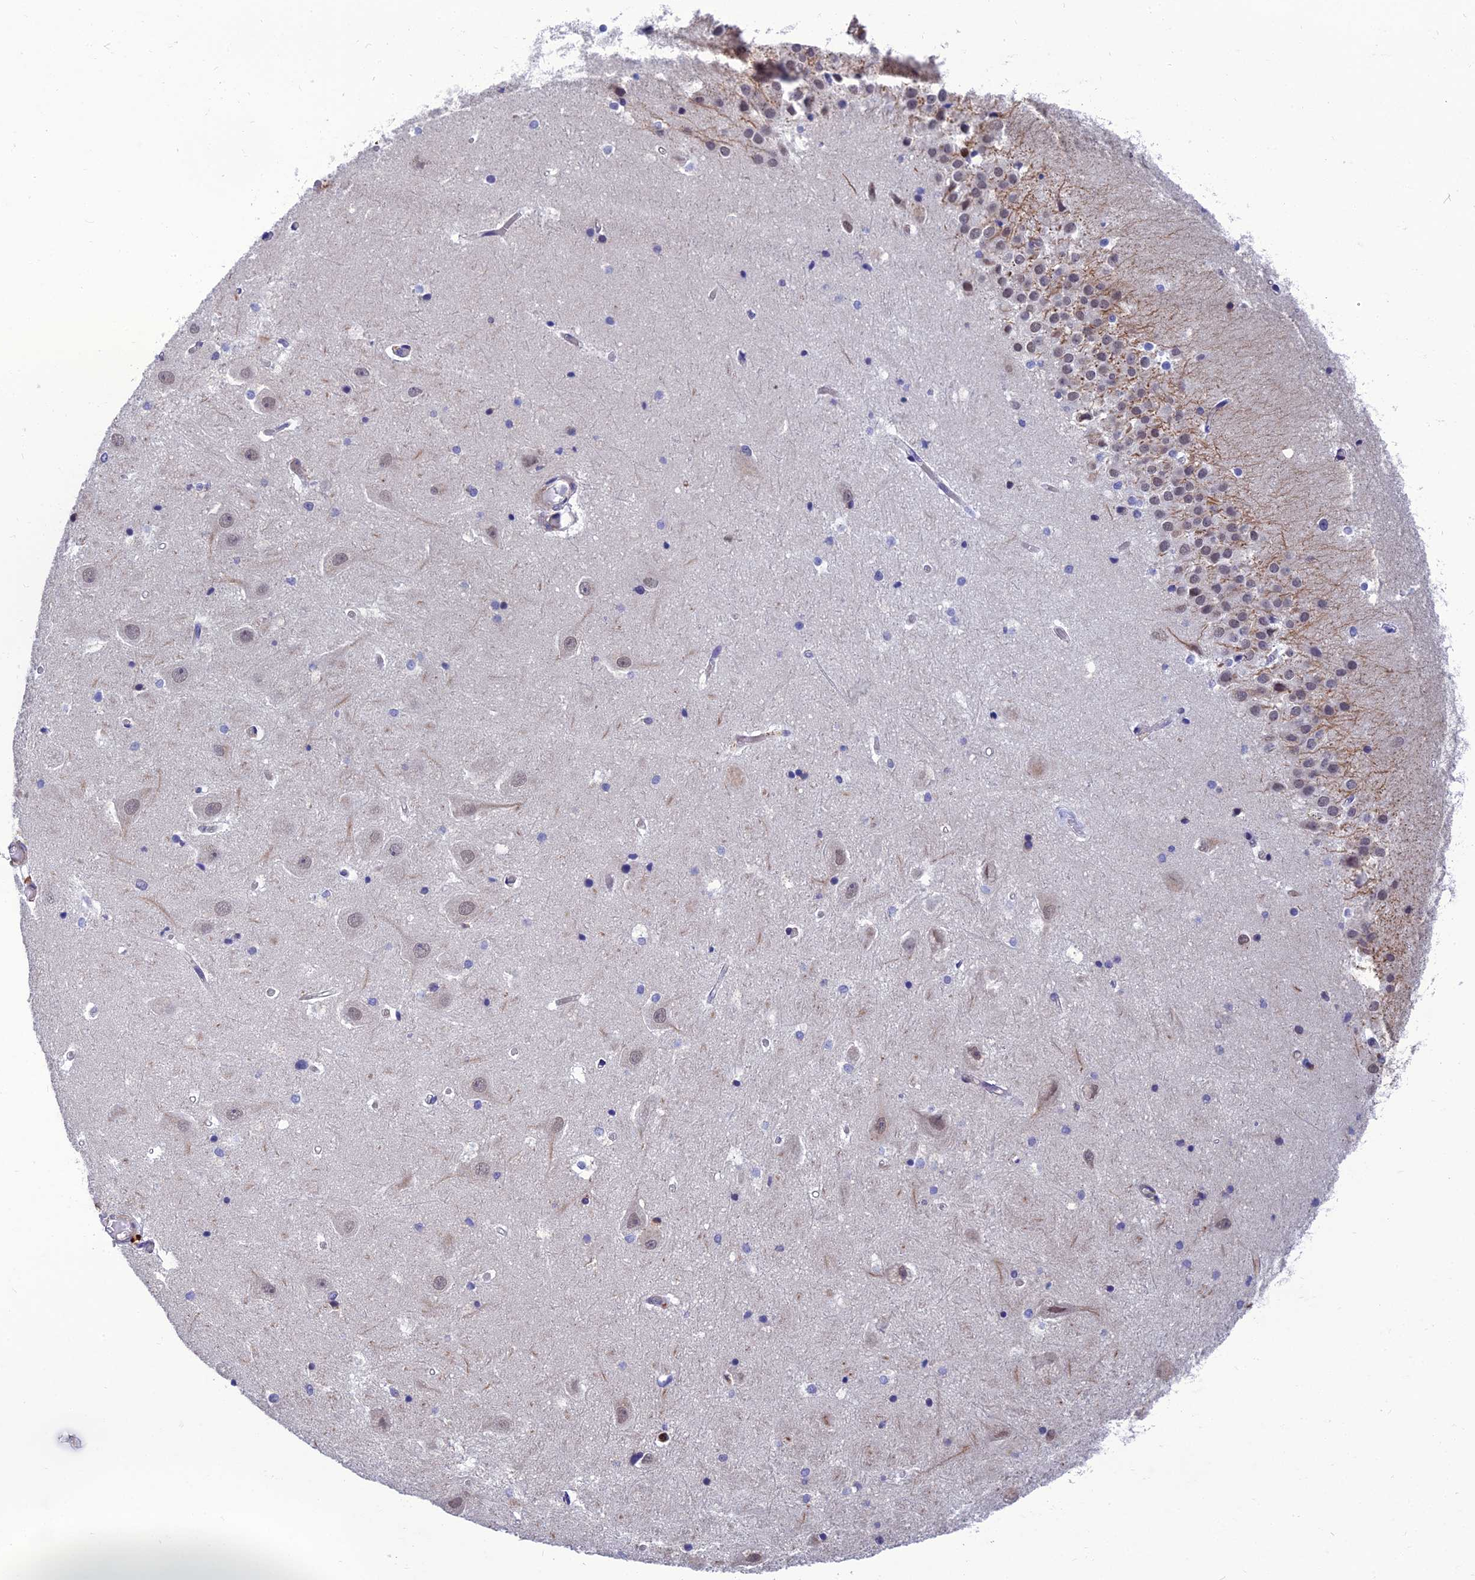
{"staining": {"intensity": "negative", "quantity": "none", "location": "none"}, "tissue": "hippocampus", "cell_type": "Glial cells", "image_type": "normal", "snomed": [{"axis": "morphology", "description": "Normal tissue, NOS"}, {"axis": "topography", "description": "Hippocampus"}], "caption": "The IHC photomicrograph has no significant positivity in glial cells of hippocampus.", "gene": "PPP1R18", "patient": {"sex": "female", "age": 52}}